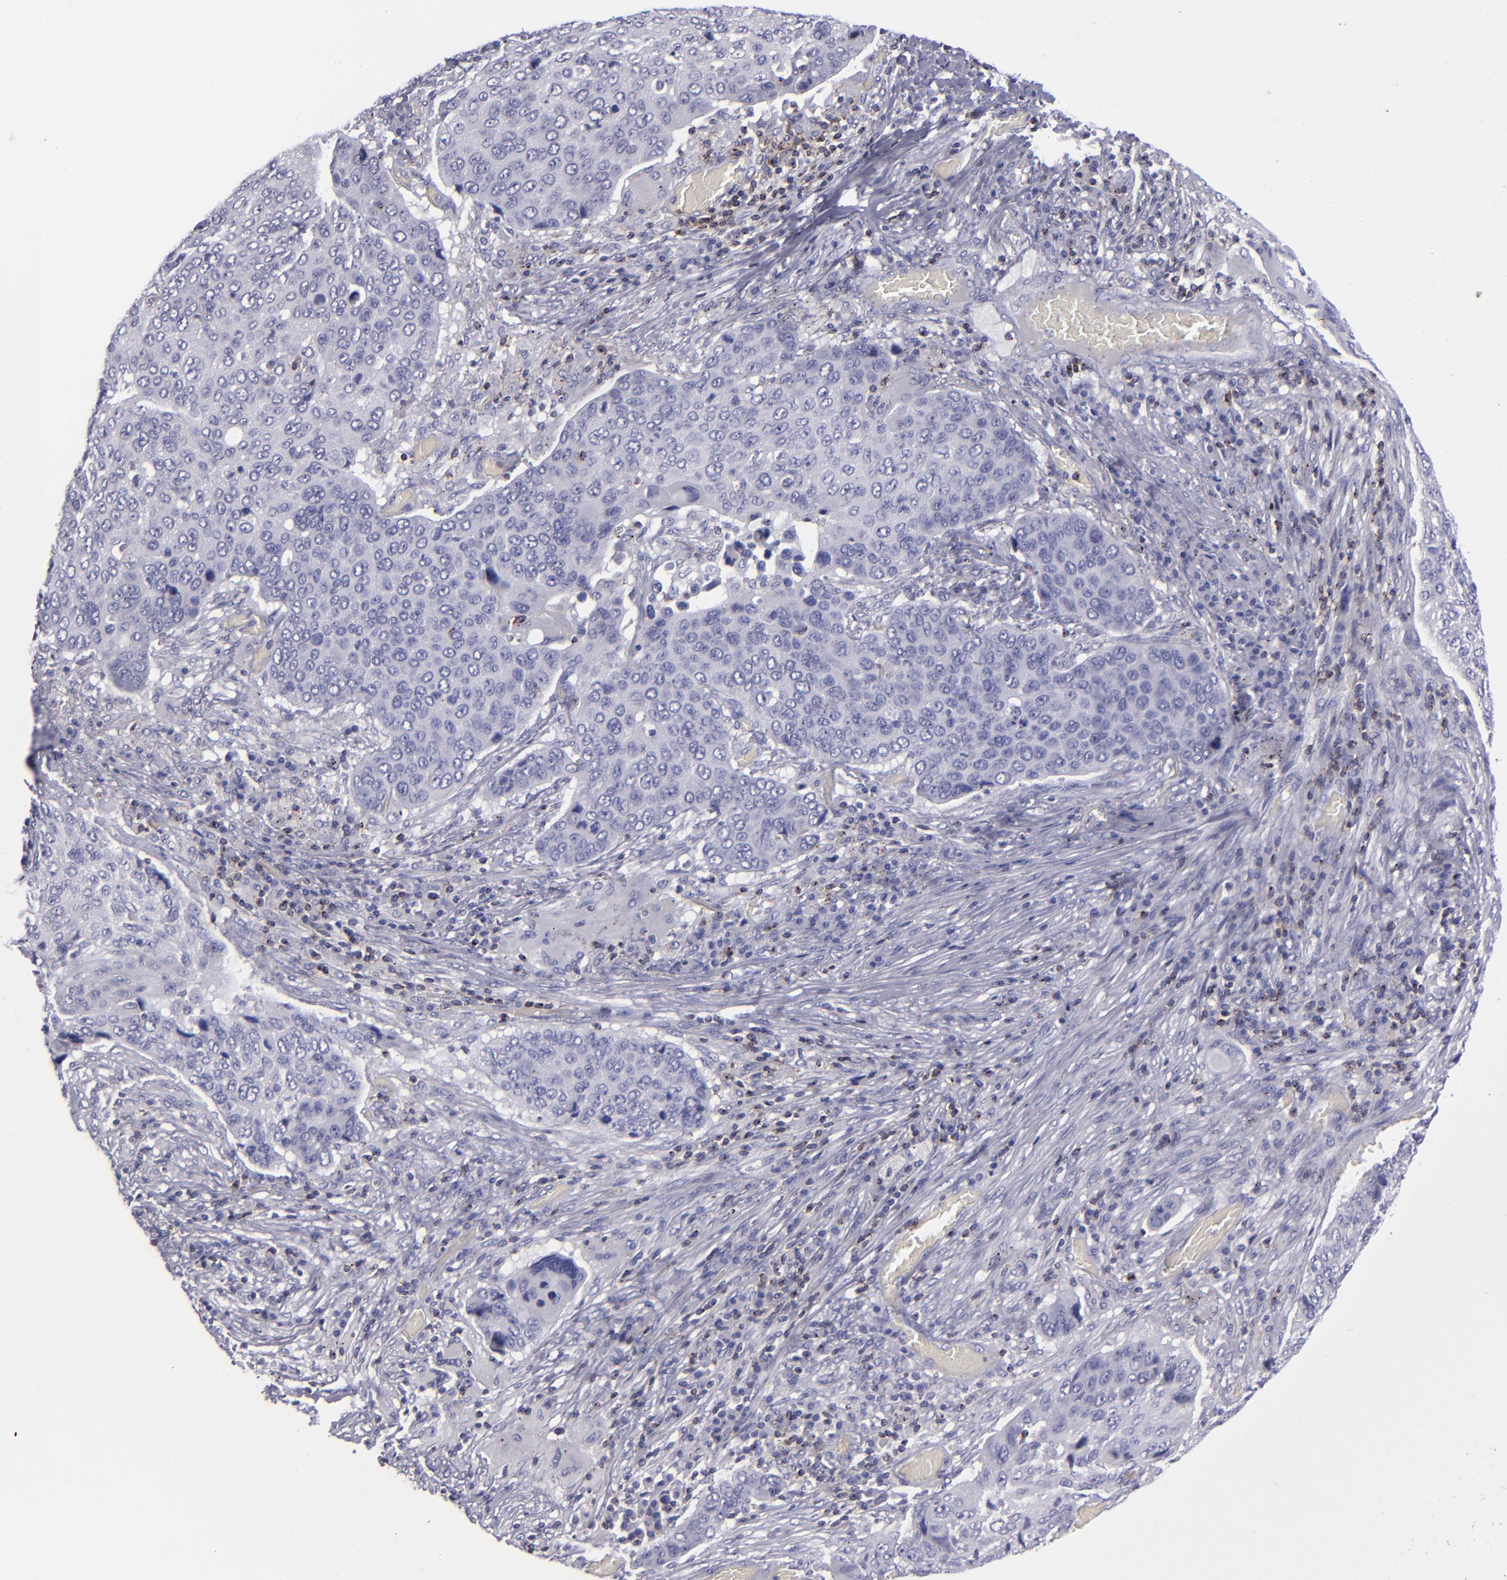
{"staining": {"intensity": "negative", "quantity": "none", "location": "none"}, "tissue": "lung cancer", "cell_type": "Tumor cells", "image_type": "cancer", "snomed": [{"axis": "morphology", "description": "Squamous cell carcinoma, NOS"}, {"axis": "topography", "description": "Lung"}], "caption": "Human lung cancer stained for a protein using IHC exhibits no positivity in tumor cells.", "gene": "CD2", "patient": {"sex": "male", "age": 68}}